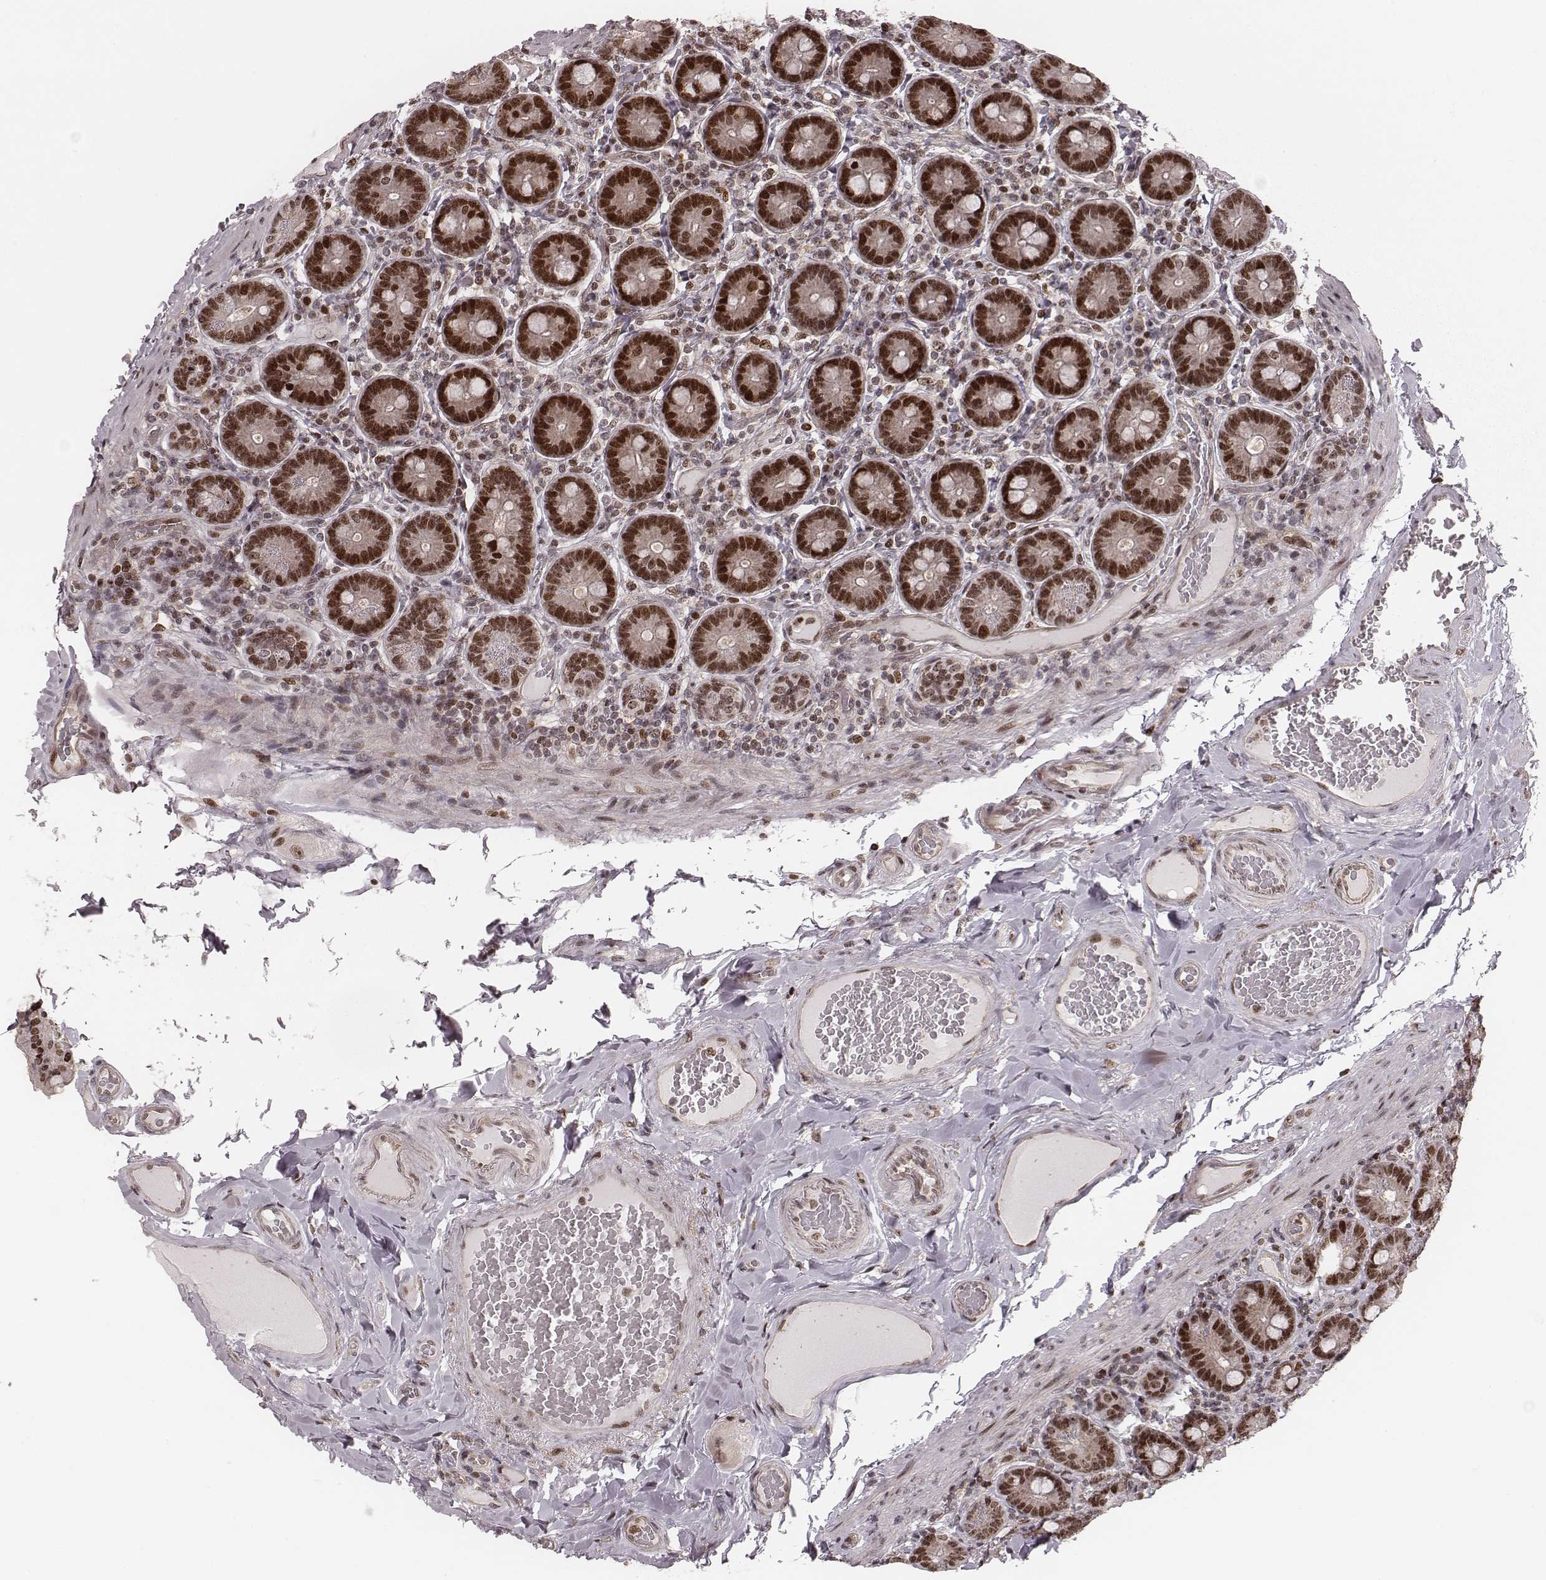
{"staining": {"intensity": "moderate", "quantity": ">75%", "location": "cytoplasmic/membranous,nuclear"}, "tissue": "duodenum", "cell_type": "Glandular cells", "image_type": "normal", "snomed": [{"axis": "morphology", "description": "Normal tissue, NOS"}, {"axis": "topography", "description": "Duodenum"}], "caption": "An immunohistochemistry (IHC) micrograph of normal tissue is shown. Protein staining in brown highlights moderate cytoplasmic/membranous,nuclear positivity in duodenum within glandular cells. (DAB (3,3'-diaminobenzidine) IHC with brightfield microscopy, high magnification).", "gene": "VRK3", "patient": {"sex": "female", "age": 62}}